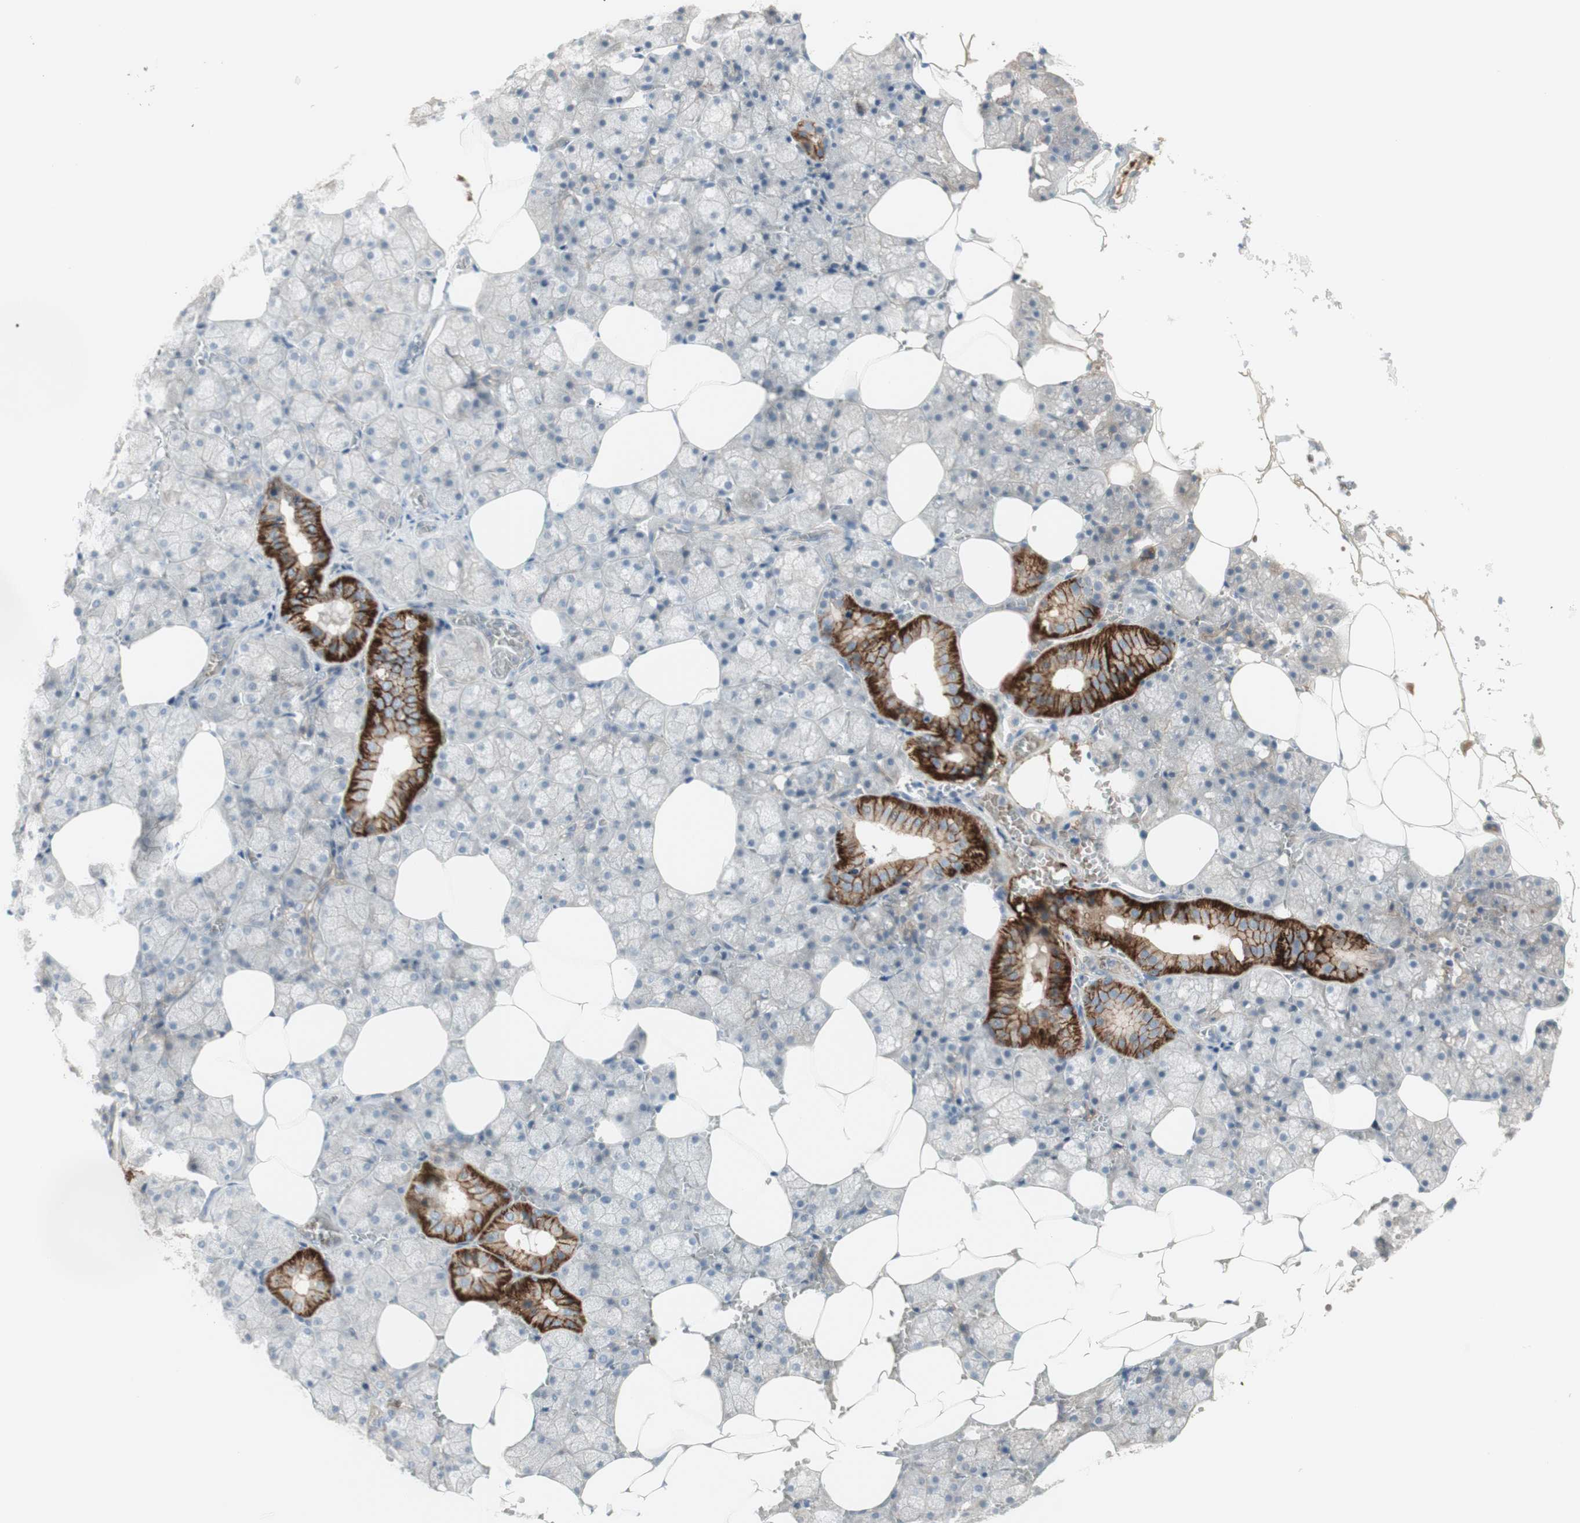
{"staining": {"intensity": "strong", "quantity": "<25%", "location": "cytoplasmic/membranous"}, "tissue": "salivary gland", "cell_type": "Glandular cells", "image_type": "normal", "snomed": [{"axis": "morphology", "description": "Normal tissue, NOS"}, {"axis": "topography", "description": "Salivary gland"}], "caption": "A high-resolution histopathology image shows IHC staining of unremarkable salivary gland, which shows strong cytoplasmic/membranous expression in about <25% of glandular cells.", "gene": "PTGER4", "patient": {"sex": "male", "age": 62}}